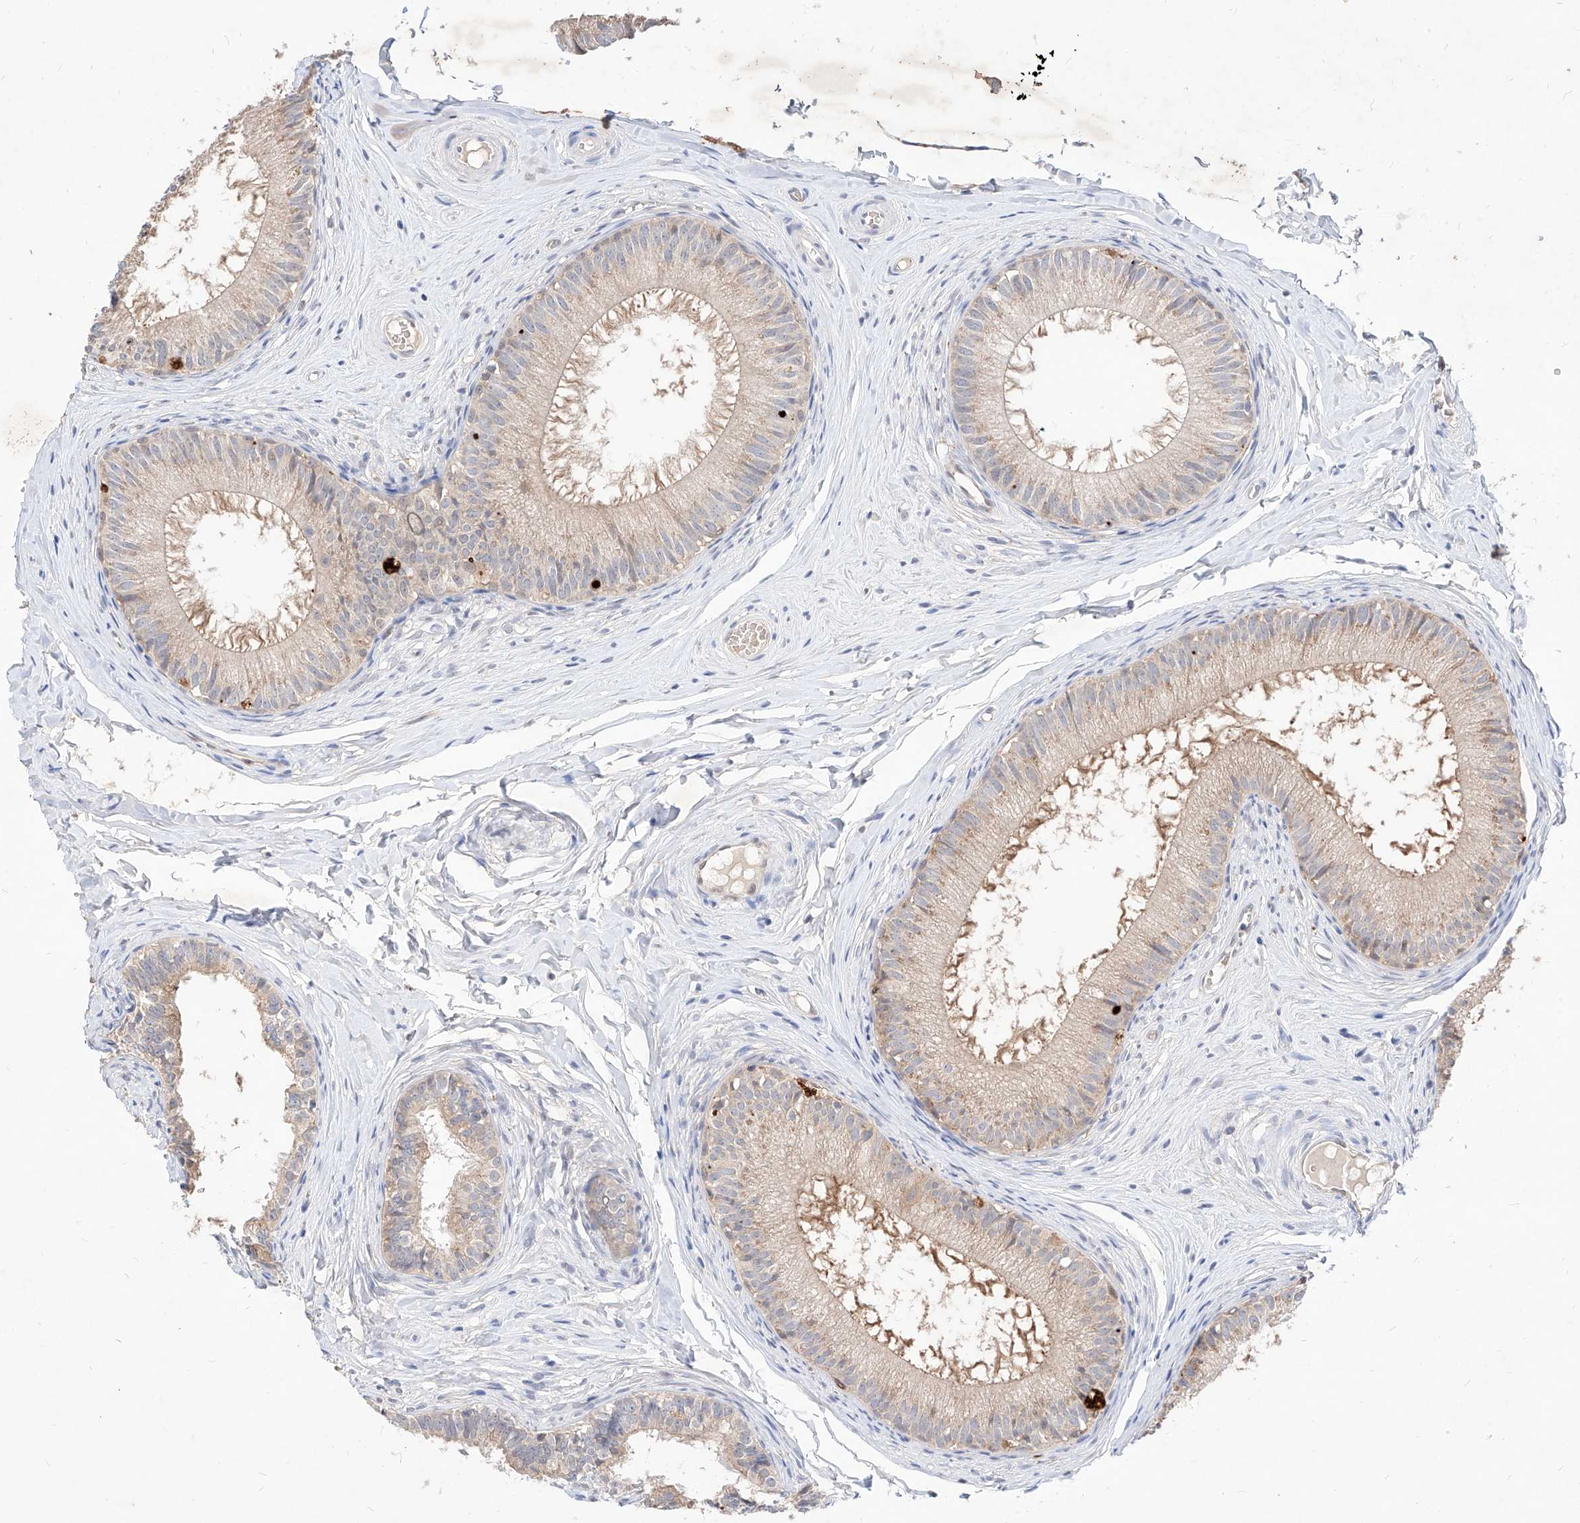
{"staining": {"intensity": "moderate", "quantity": "25%-75%", "location": "cytoplasmic/membranous"}, "tissue": "epididymis", "cell_type": "Glandular cells", "image_type": "normal", "snomed": [{"axis": "morphology", "description": "Normal tissue, NOS"}, {"axis": "topography", "description": "Epididymis"}], "caption": "Protein staining displays moderate cytoplasmic/membranous positivity in about 25%-75% of glandular cells in normal epididymis. The staining was performed using DAB to visualize the protein expression in brown, while the nuclei were stained in blue with hematoxylin (Magnification: 20x).", "gene": "TSNAX", "patient": {"sex": "male", "age": 34}}